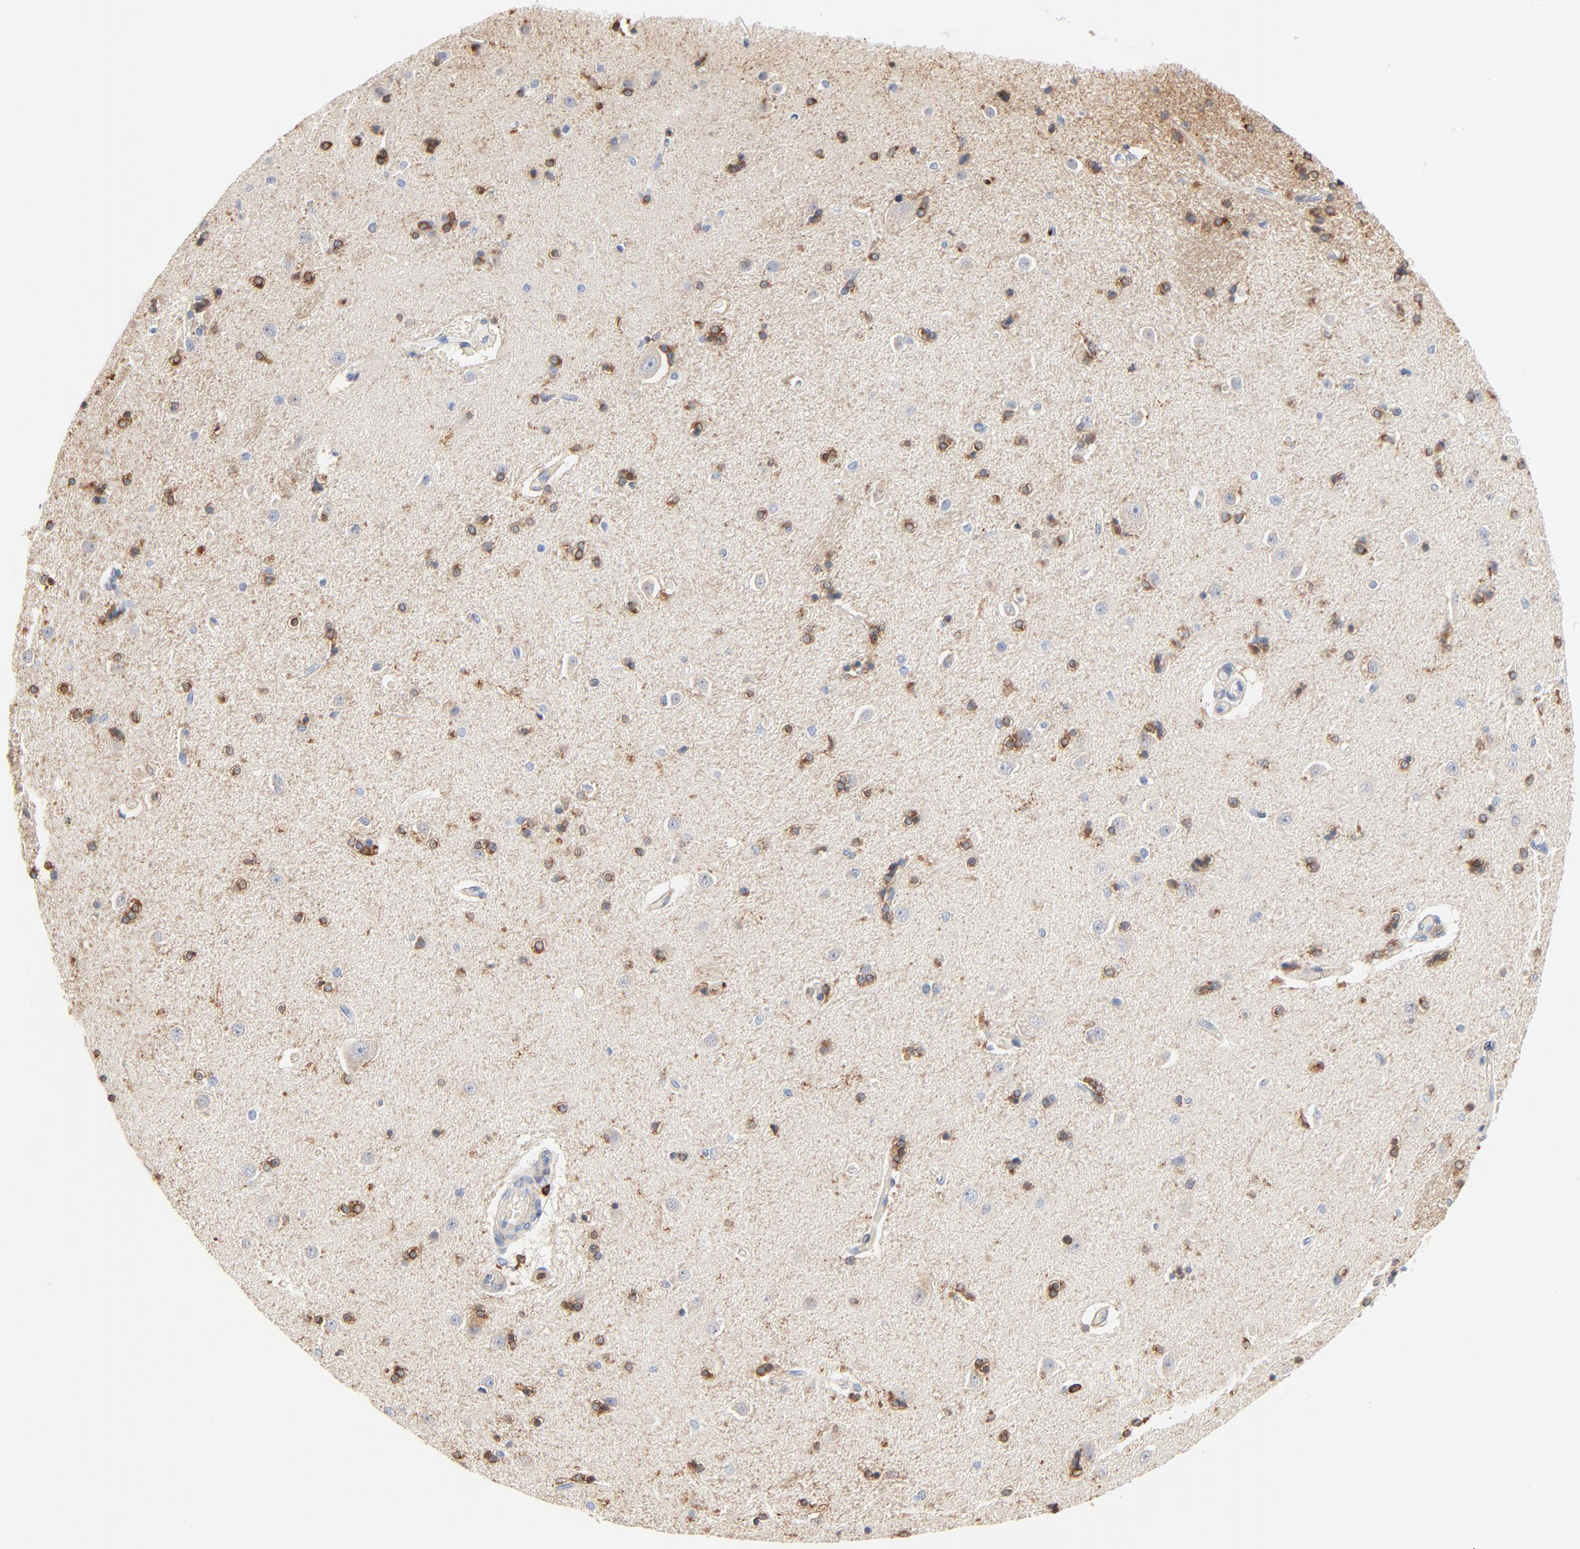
{"staining": {"intensity": "moderate", "quantity": ">75%", "location": "cytoplasmic/membranous"}, "tissue": "caudate", "cell_type": "Glial cells", "image_type": "normal", "snomed": [{"axis": "morphology", "description": "Normal tissue, NOS"}, {"axis": "topography", "description": "Lateral ventricle wall"}], "caption": "This photomicrograph exhibits IHC staining of normal caudate, with medium moderate cytoplasmic/membranous staining in about >75% of glial cells.", "gene": "SH3KBP1", "patient": {"sex": "female", "age": 54}}